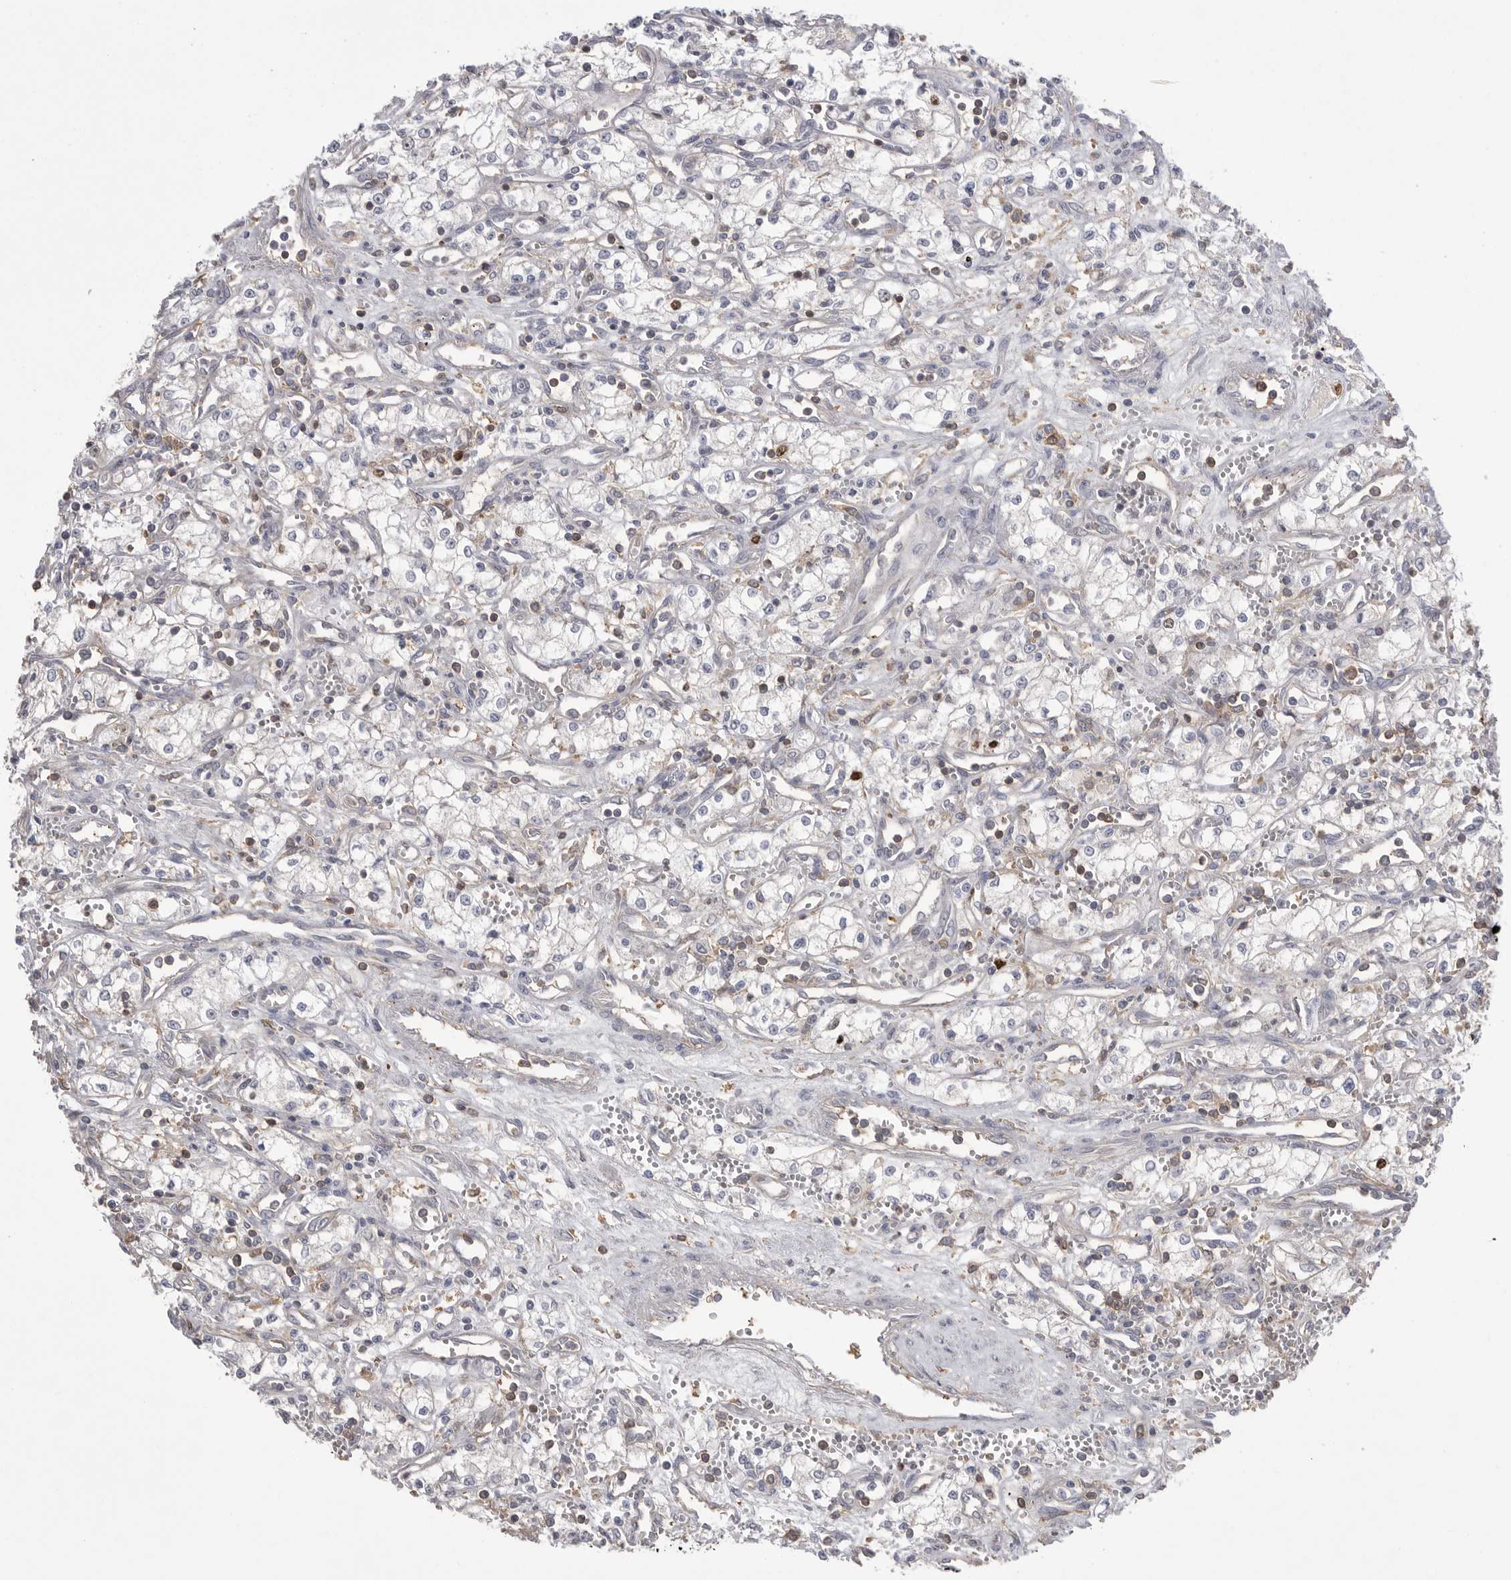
{"staining": {"intensity": "strong", "quantity": "<25%", "location": "nuclear"}, "tissue": "renal cancer", "cell_type": "Tumor cells", "image_type": "cancer", "snomed": [{"axis": "morphology", "description": "Adenocarcinoma, NOS"}, {"axis": "topography", "description": "Kidney"}], "caption": "DAB immunohistochemical staining of human renal cancer (adenocarcinoma) shows strong nuclear protein expression in about <25% of tumor cells.", "gene": "TOP2A", "patient": {"sex": "male", "age": 59}}